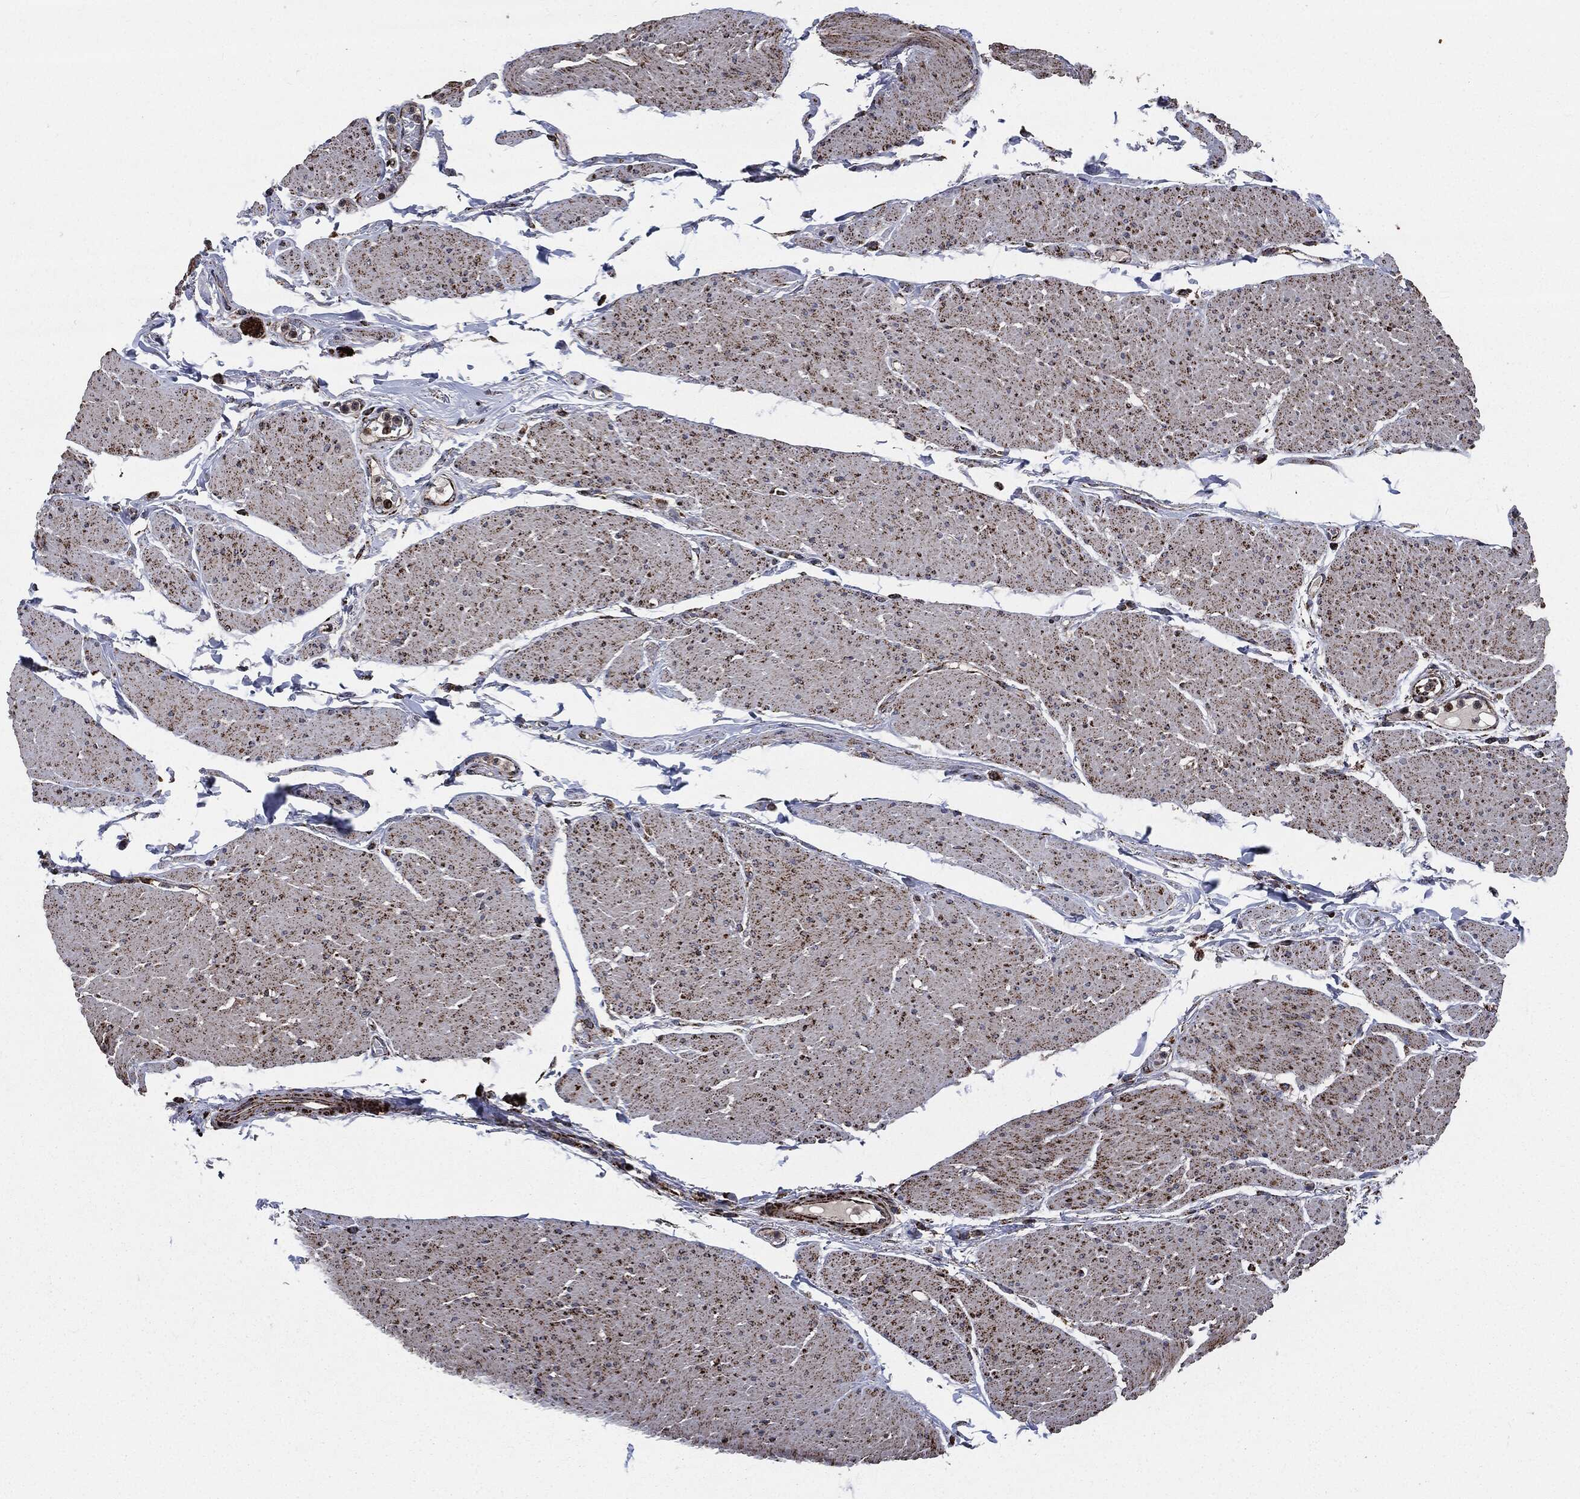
{"staining": {"intensity": "strong", "quantity": "25%-75%", "location": "cytoplasmic/membranous"}, "tissue": "smooth muscle", "cell_type": "Smooth muscle cells", "image_type": "normal", "snomed": [{"axis": "morphology", "description": "Normal tissue, NOS"}, {"axis": "topography", "description": "Smooth muscle"}, {"axis": "topography", "description": "Anal"}], "caption": "Smooth muscle stained with DAB (3,3'-diaminobenzidine) immunohistochemistry displays high levels of strong cytoplasmic/membranous expression in about 25%-75% of smooth muscle cells. (Brightfield microscopy of DAB IHC at high magnification).", "gene": "FH", "patient": {"sex": "male", "age": 83}}